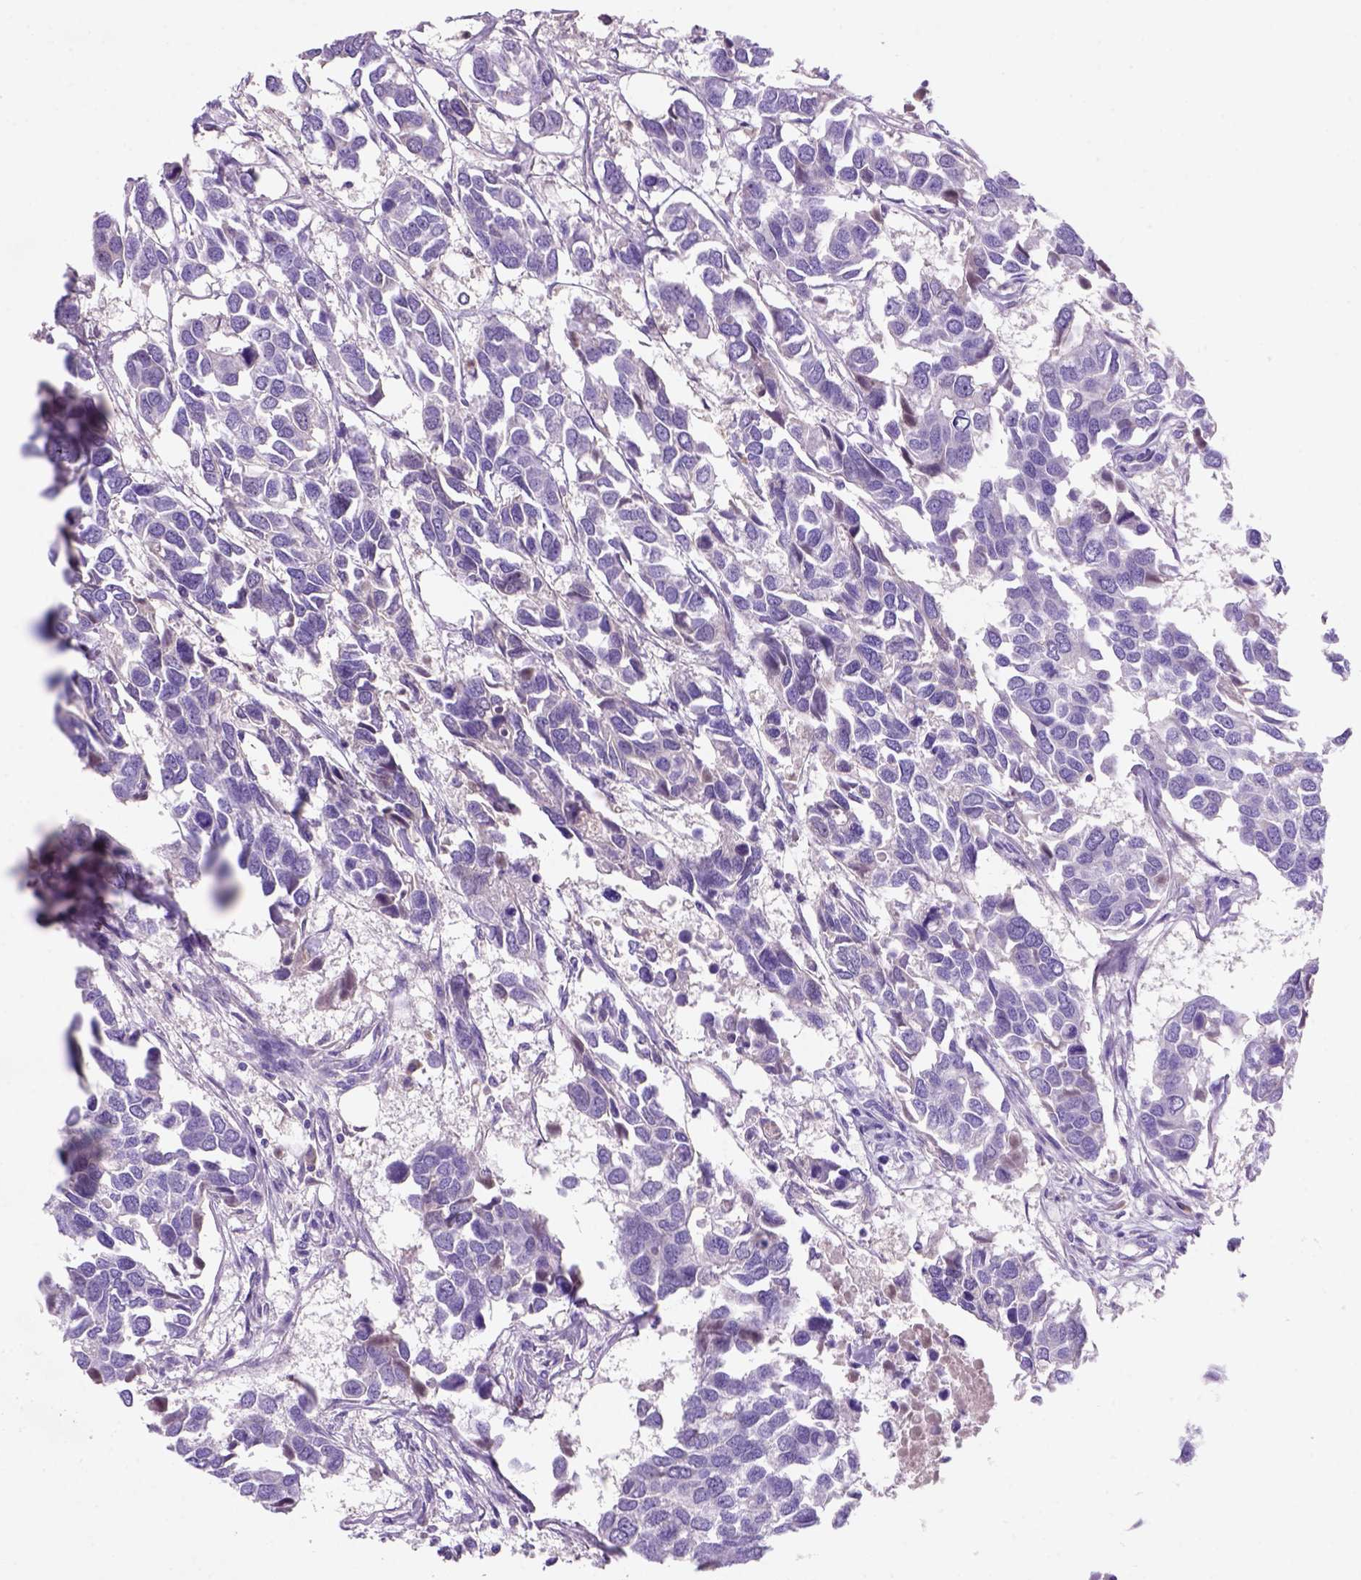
{"staining": {"intensity": "negative", "quantity": "none", "location": "none"}, "tissue": "breast cancer", "cell_type": "Tumor cells", "image_type": "cancer", "snomed": [{"axis": "morphology", "description": "Duct carcinoma"}, {"axis": "topography", "description": "Breast"}], "caption": "This is a image of immunohistochemistry (IHC) staining of breast cancer (invasive ductal carcinoma), which shows no expression in tumor cells.", "gene": "INPP5D", "patient": {"sex": "female", "age": 83}}